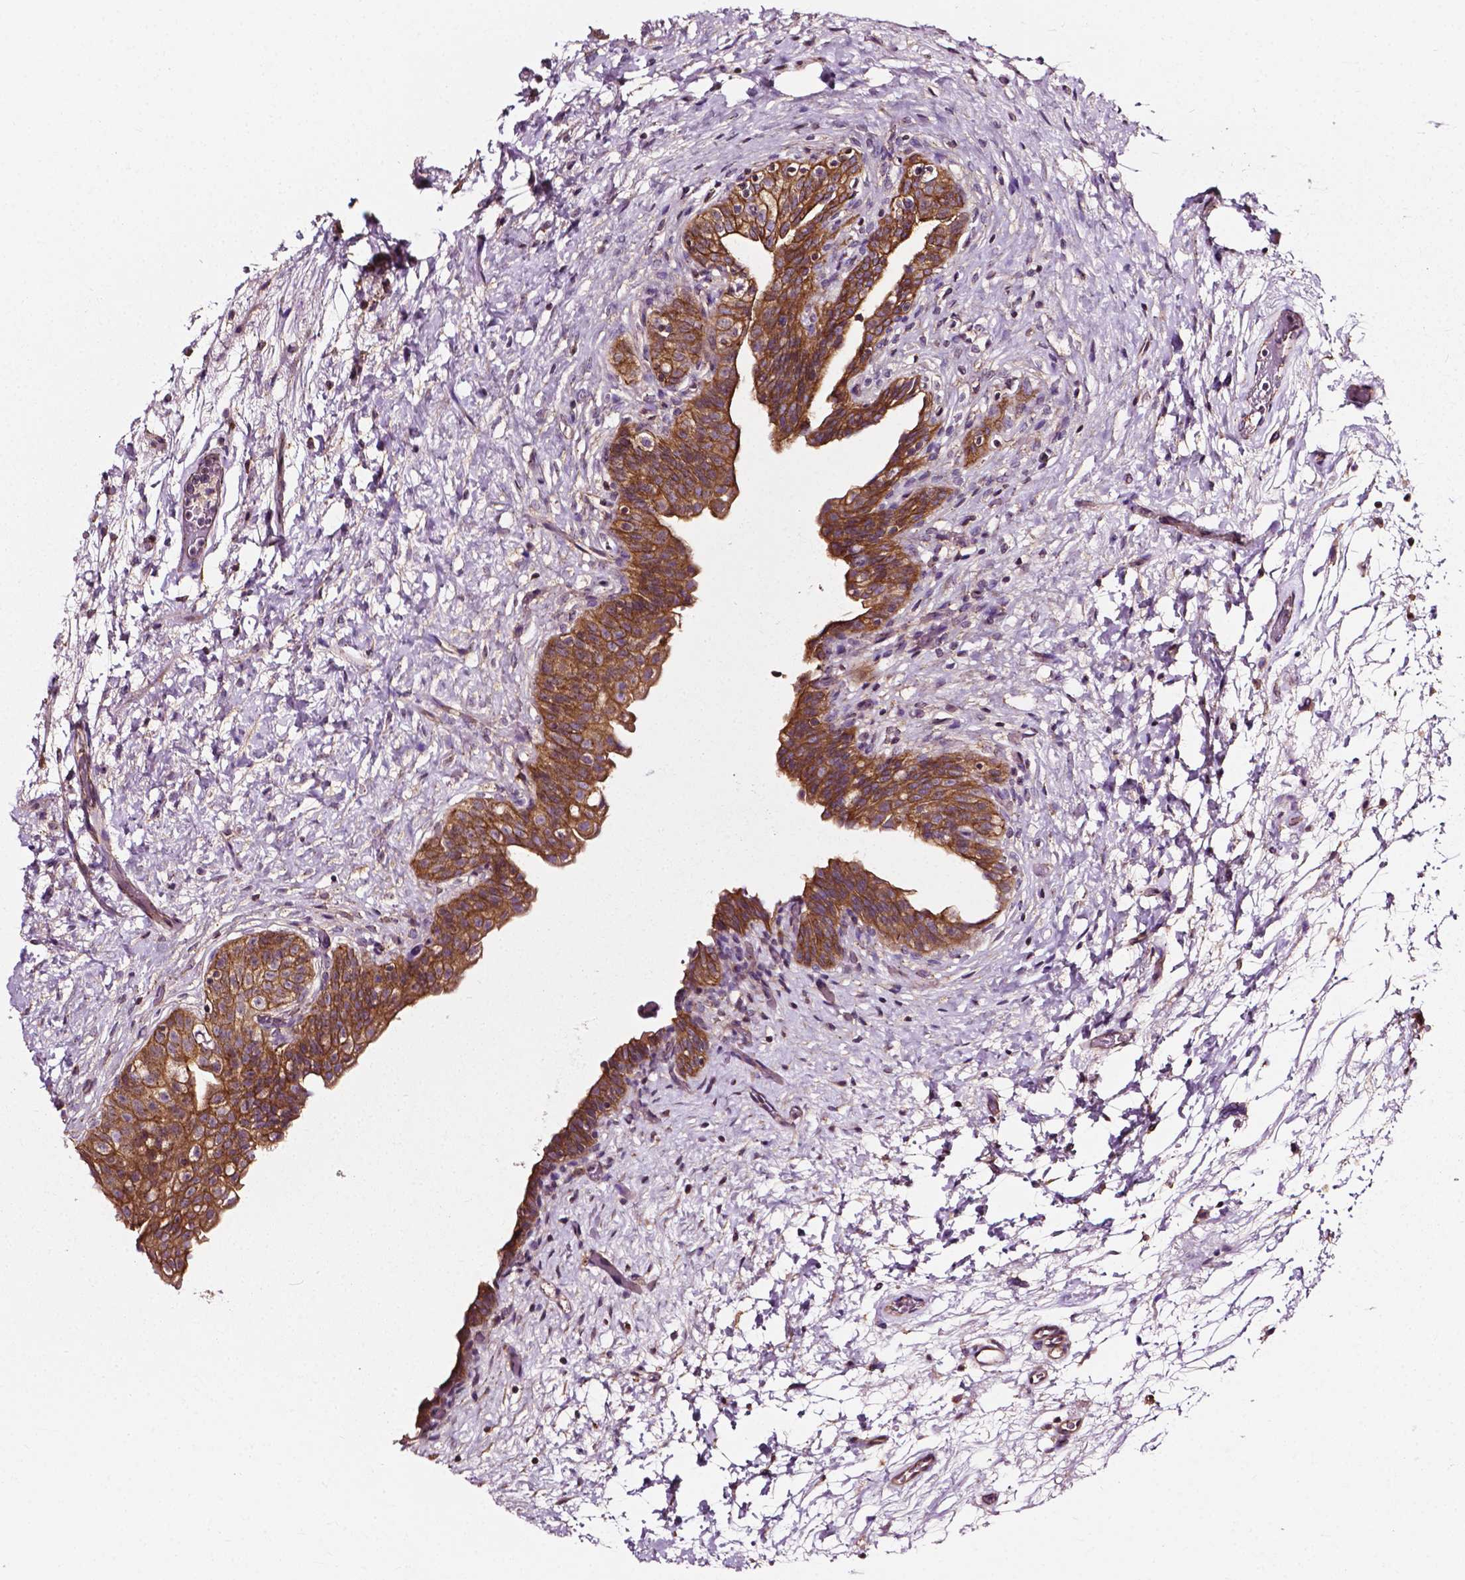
{"staining": {"intensity": "moderate", "quantity": ">75%", "location": "cytoplasmic/membranous"}, "tissue": "urinary bladder", "cell_type": "Urothelial cells", "image_type": "normal", "snomed": [{"axis": "morphology", "description": "Normal tissue, NOS"}, {"axis": "topography", "description": "Urinary bladder"}], "caption": "Immunohistochemical staining of unremarkable human urinary bladder shows moderate cytoplasmic/membranous protein staining in approximately >75% of urothelial cells.", "gene": "ATG16L1", "patient": {"sex": "male", "age": 69}}